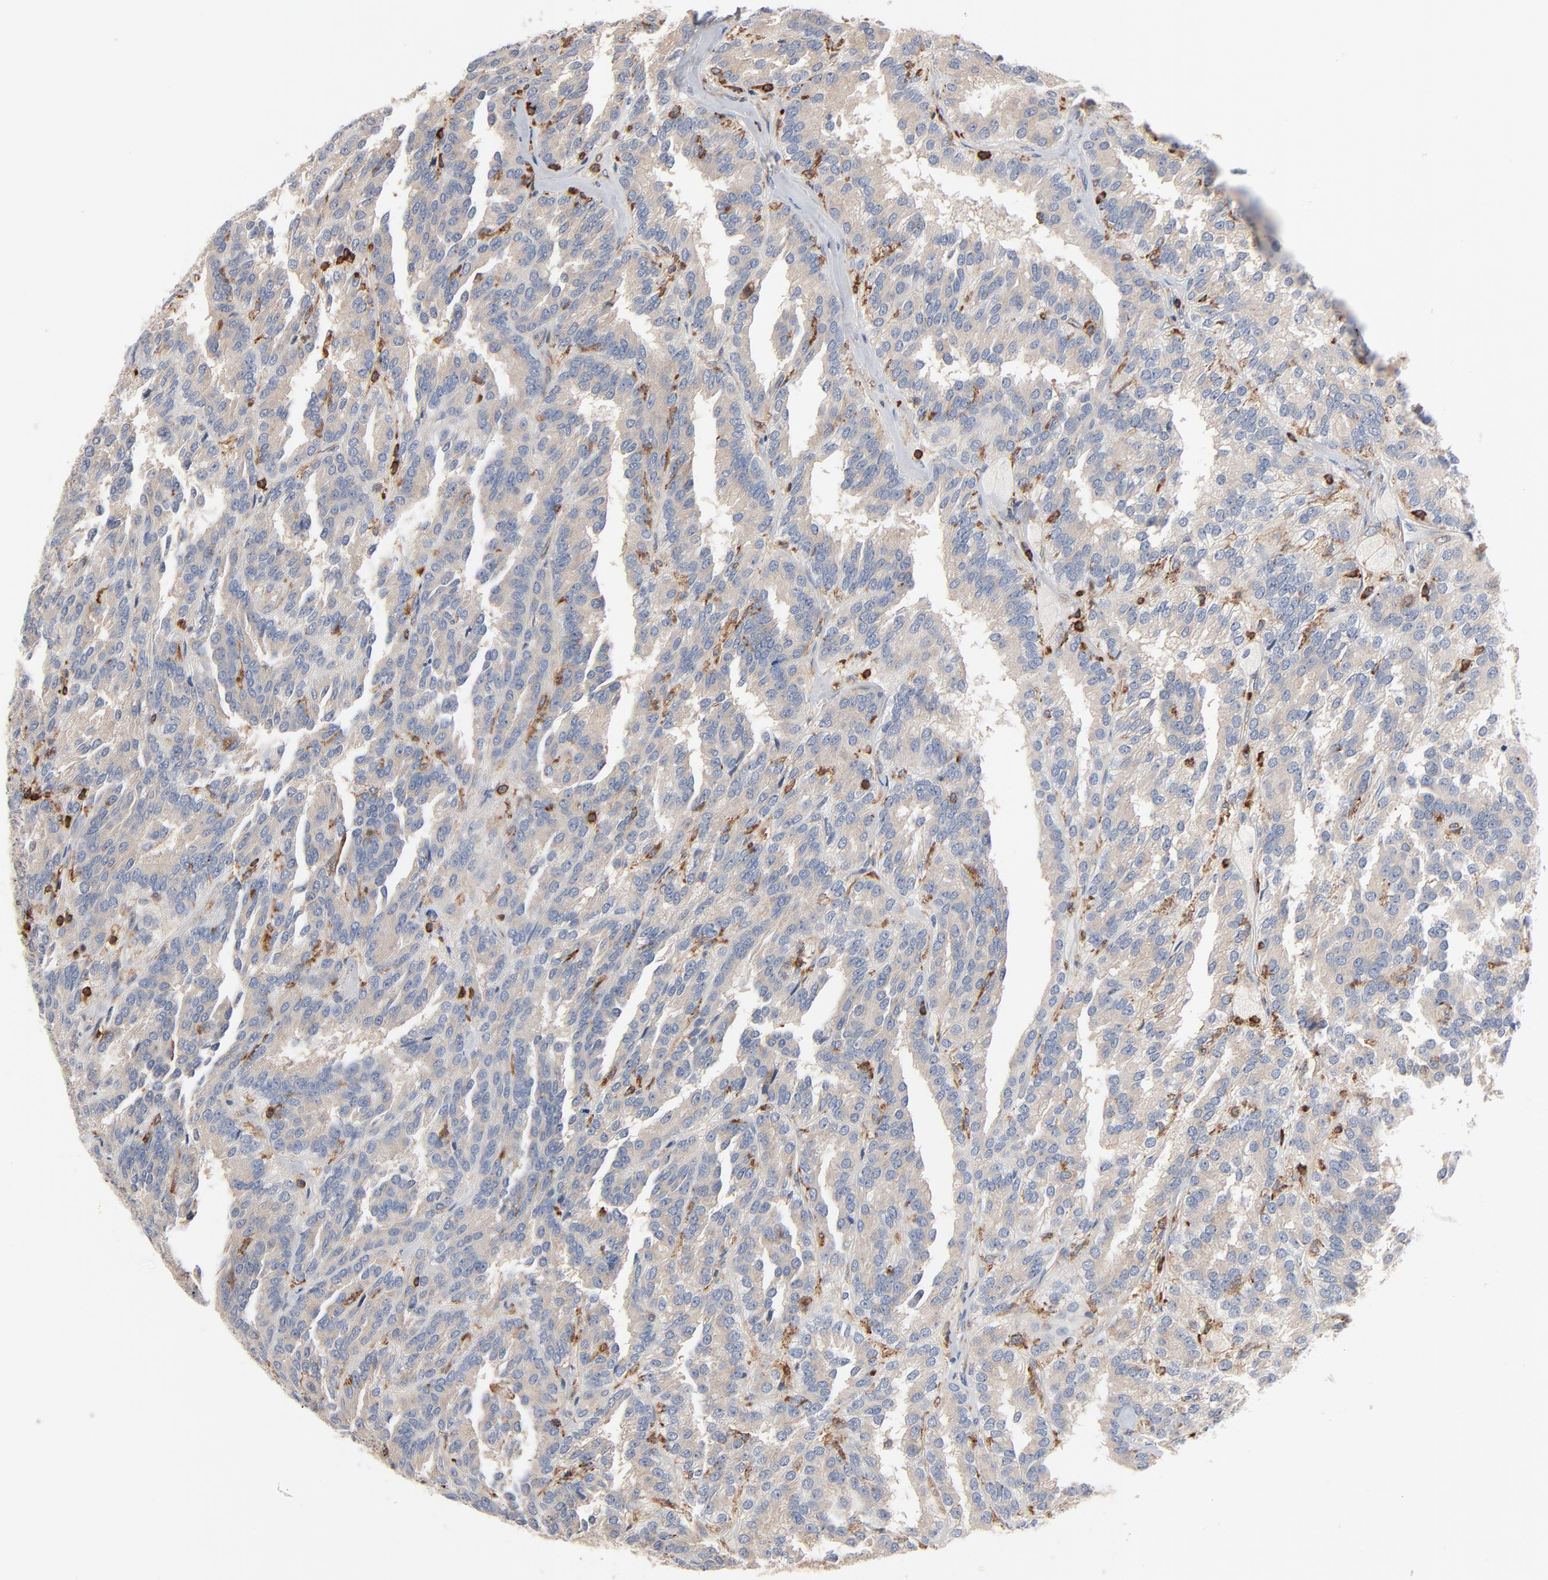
{"staining": {"intensity": "weak", "quantity": ">75%", "location": "cytoplasmic/membranous"}, "tissue": "renal cancer", "cell_type": "Tumor cells", "image_type": "cancer", "snomed": [{"axis": "morphology", "description": "Adenocarcinoma, NOS"}, {"axis": "topography", "description": "Kidney"}], "caption": "IHC of human renal adenocarcinoma shows low levels of weak cytoplasmic/membranous expression in approximately >75% of tumor cells. (DAB (3,3'-diaminobenzidine) IHC, brown staining for protein, blue staining for nuclei).", "gene": "SH3KBP1", "patient": {"sex": "male", "age": 46}}